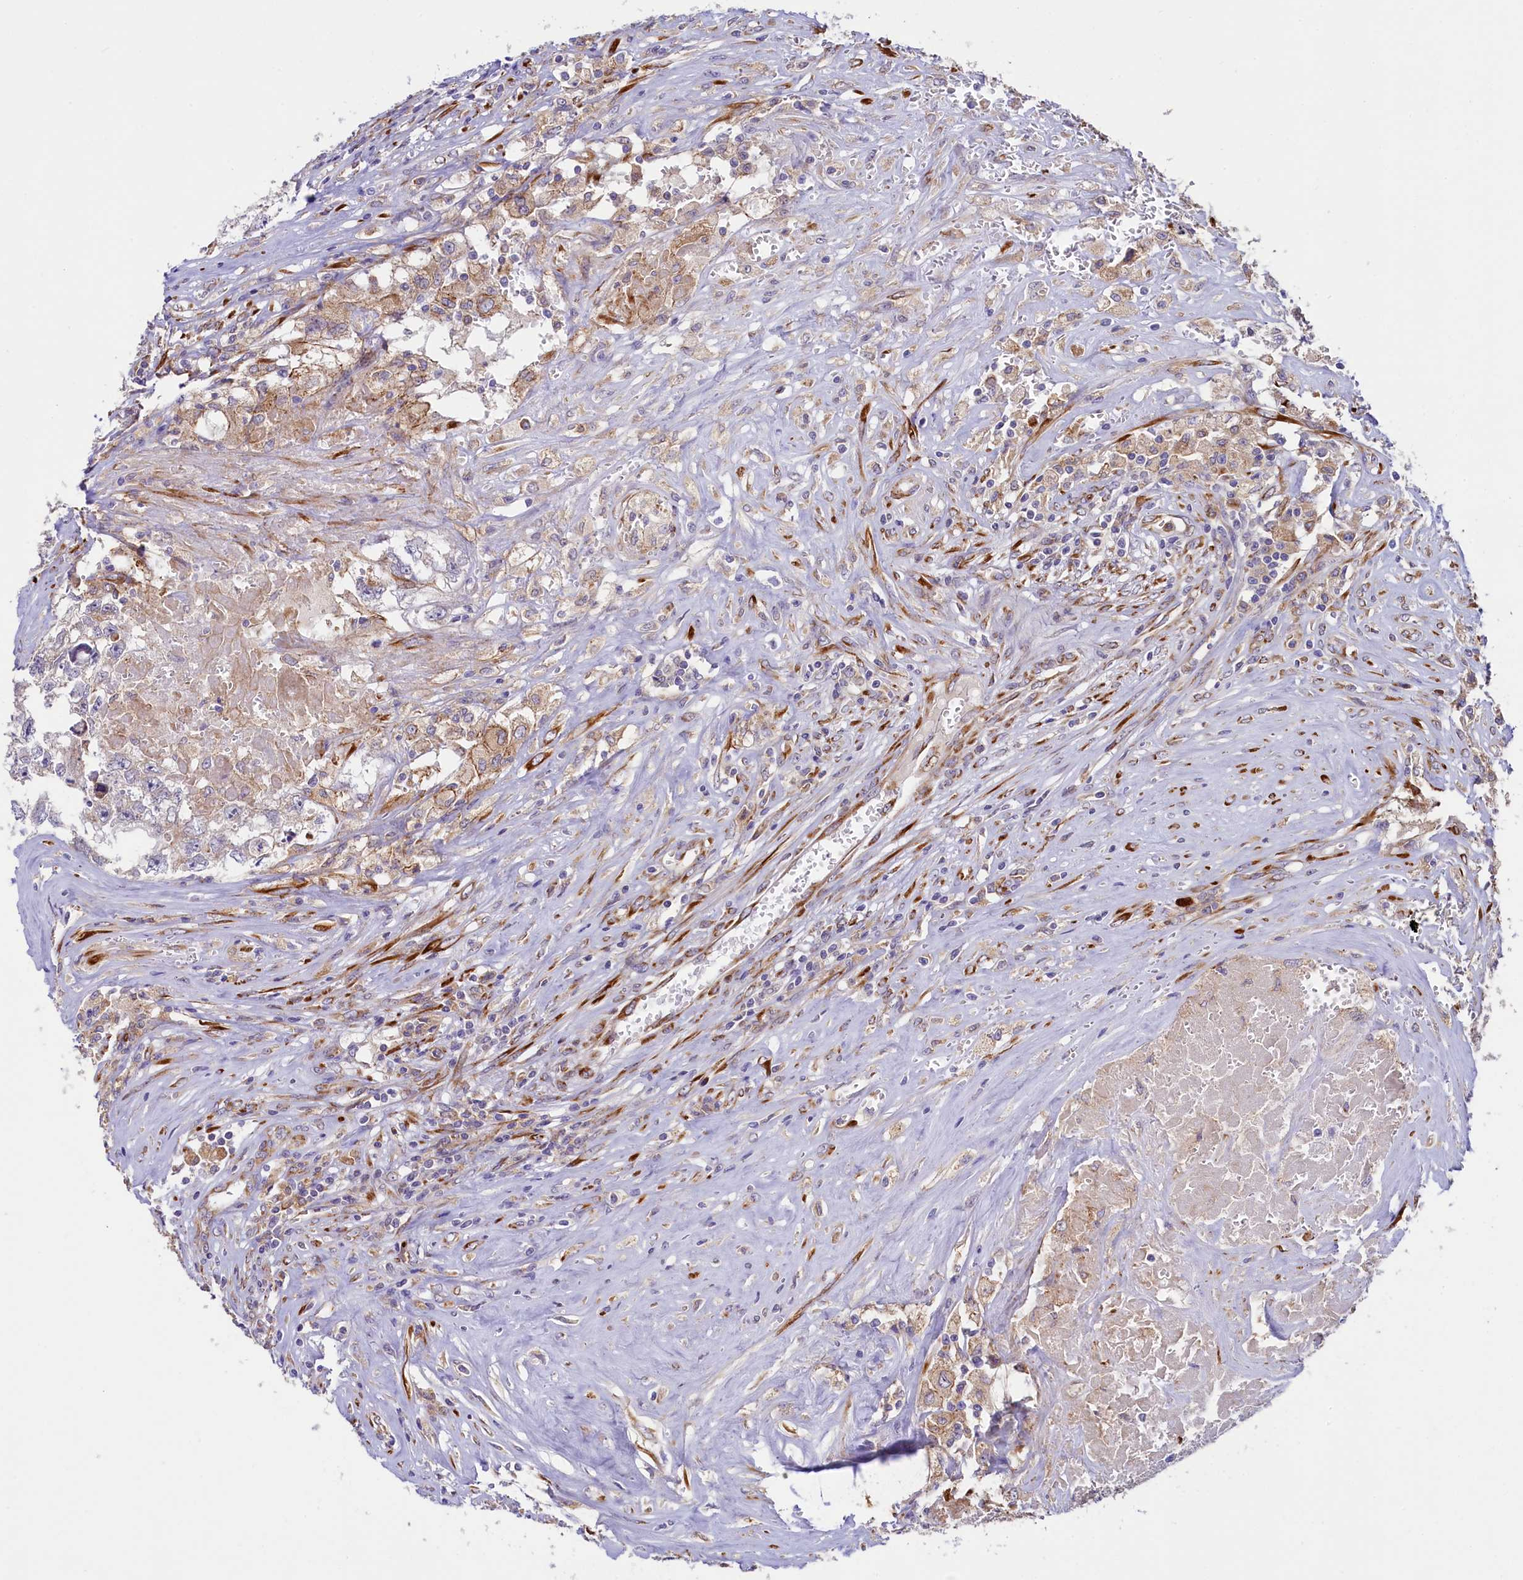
{"staining": {"intensity": "weak", "quantity": "25%-75%", "location": "cytoplasmic/membranous"}, "tissue": "testis cancer", "cell_type": "Tumor cells", "image_type": "cancer", "snomed": [{"axis": "morphology", "description": "Seminoma, NOS"}, {"axis": "morphology", "description": "Carcinoma, Embryonal, NOS"}, {"axis": "topography", "description": "Testis"}], "caption": "Weak cytoplasmic/membranous protein positivity is present in about 25%-75% of tumor cells in testis embryonal carcinoma. The protein of interest is stained brown, and the nuclei are stained in blue (DAB IHC with brightfield microscopy, high magnification).", "gene": "SSC5D", "patient": {"sex": "male", "age": 43}}